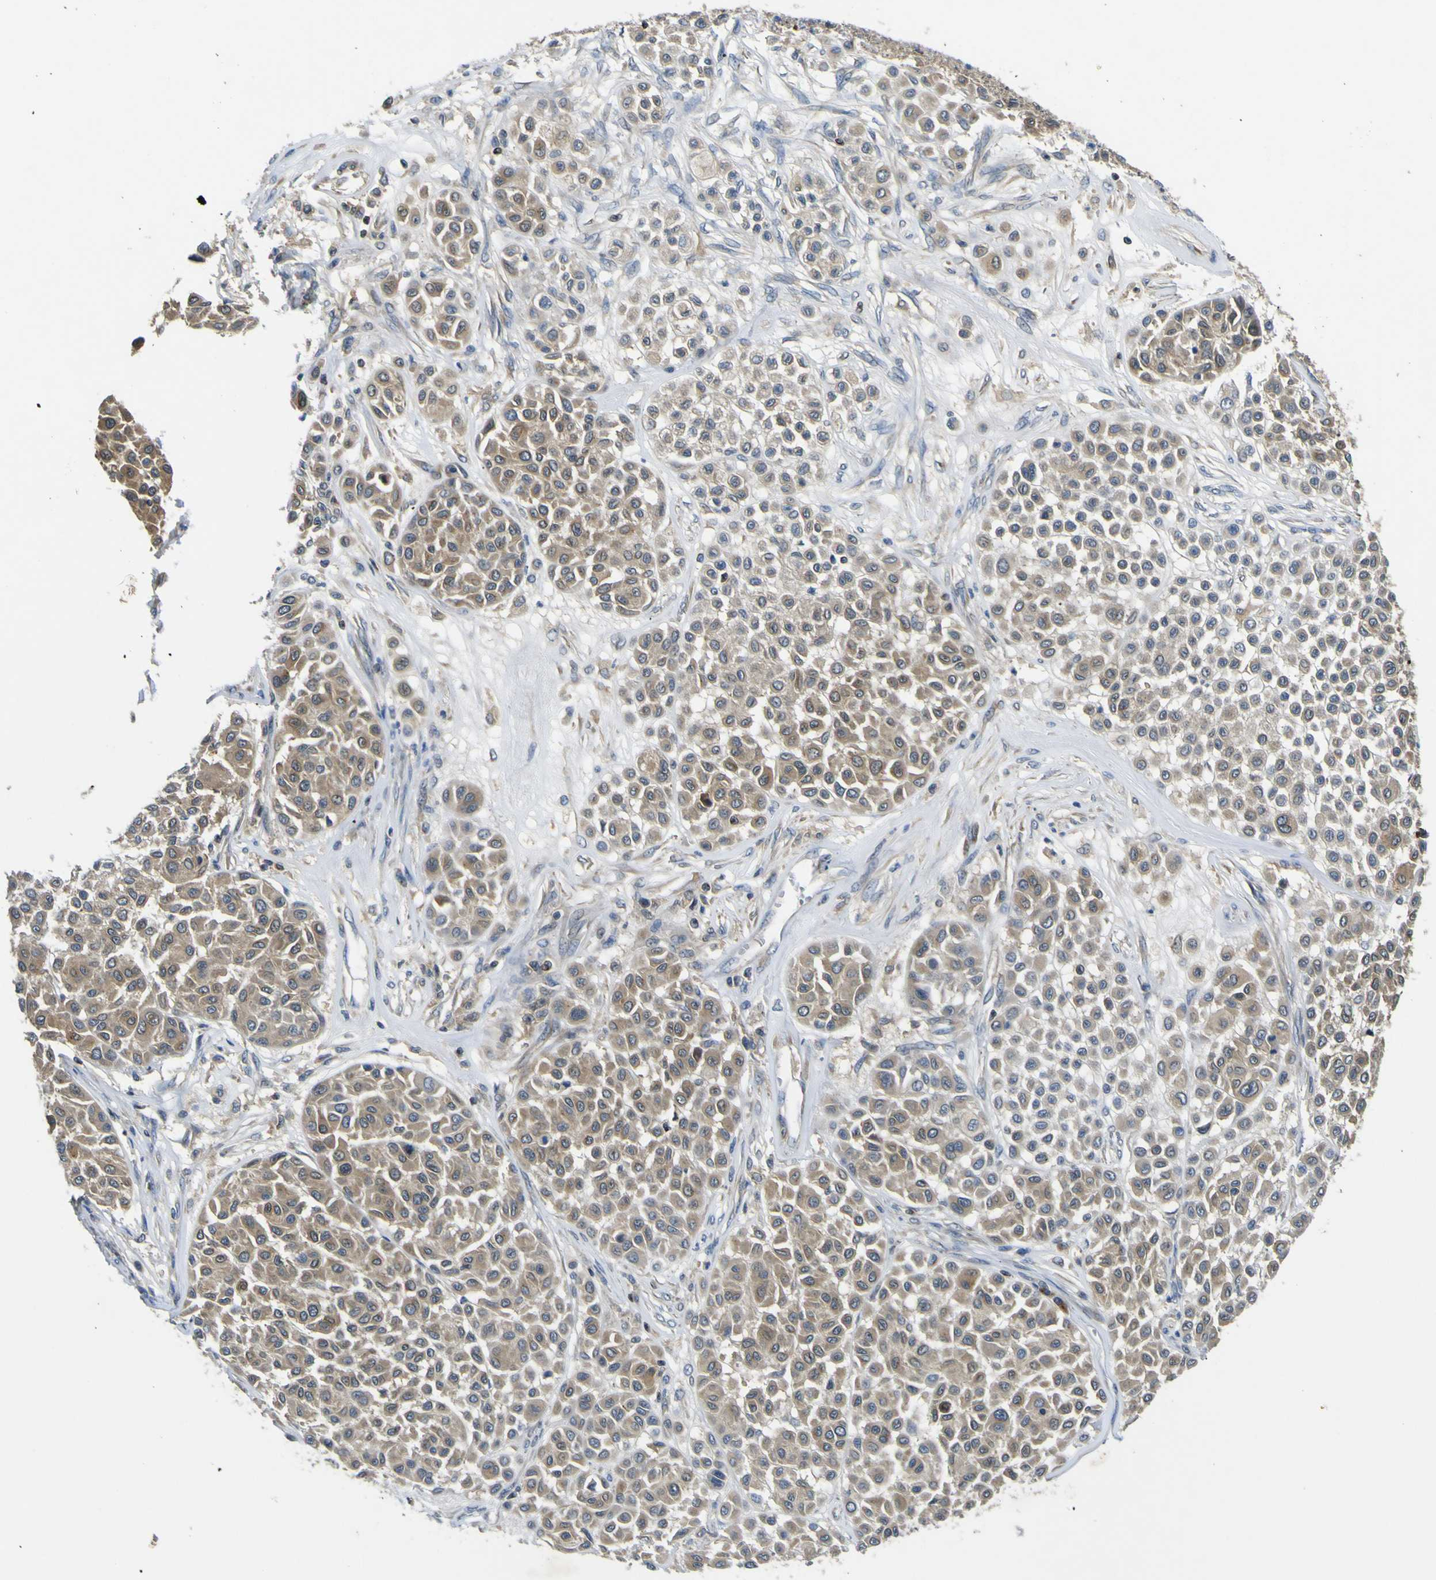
{"staining": {"intensity": "moderate", "quantity": ">75%", "location": "cytoplasmic/membranous"}, "tissue": "melanoma", "cell_type": "Tumor cells", "image_type": "cancer", "snomed": [{"axis": "morphology", "description": "Malignant melanoma, Metastatic site"}, {"axis": "topography", "description": "Soft tissue"}], "caption": "A photomicrograph showing moderate cytoplasmic/membranous positivity in about >75% of tumor cells in malignant melanoma (metastatic site), as visualized by brown immunohistochemical staining.", "gene": "EML2", "patient": {"sex": "male", "age": 41}}